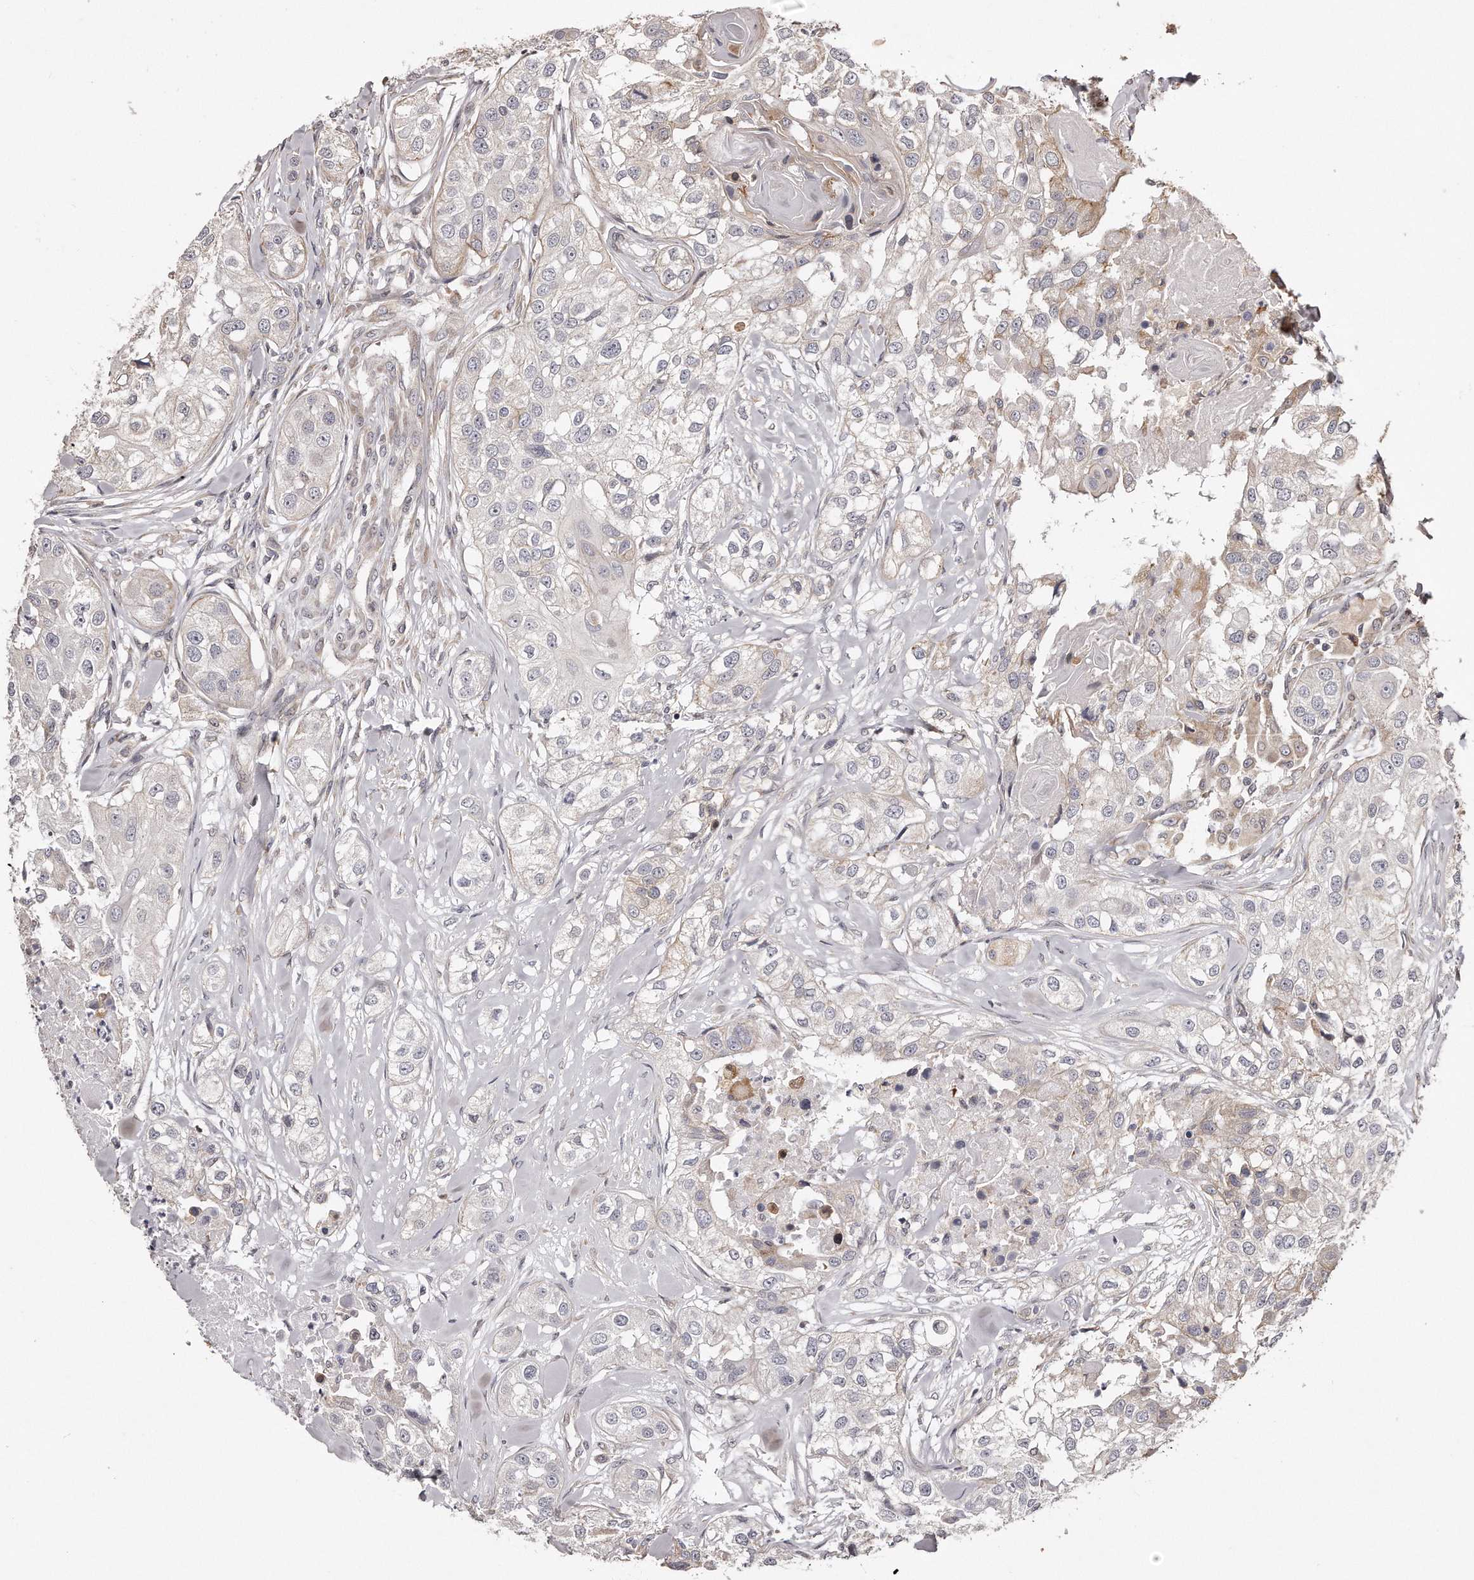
{"staining": {"intensity": "negative", "quantity": "none", "location": "none"}, "tissue": "head and neck cancer", "cell_type": "Tumor cells", "image_type": "cancer", "snomed": [{"axis": "morphology", "description": "Normal tissue, NOS"}, {"axis": "morphology", "description": "Squamous cell carcinoma, NOS"}, {"axis": "topography", "description": "Skeletal muscle"}, {"axis": "topography", "description": "Head-Neck"}], "caption": "Immunohistochemical staining of human head and neck cancer (squamous cell carcinoma) reveals no significant expression in tumor cells.", "gene": "TRAPPC14", "patient": {"sex": "male", "age": 51}}